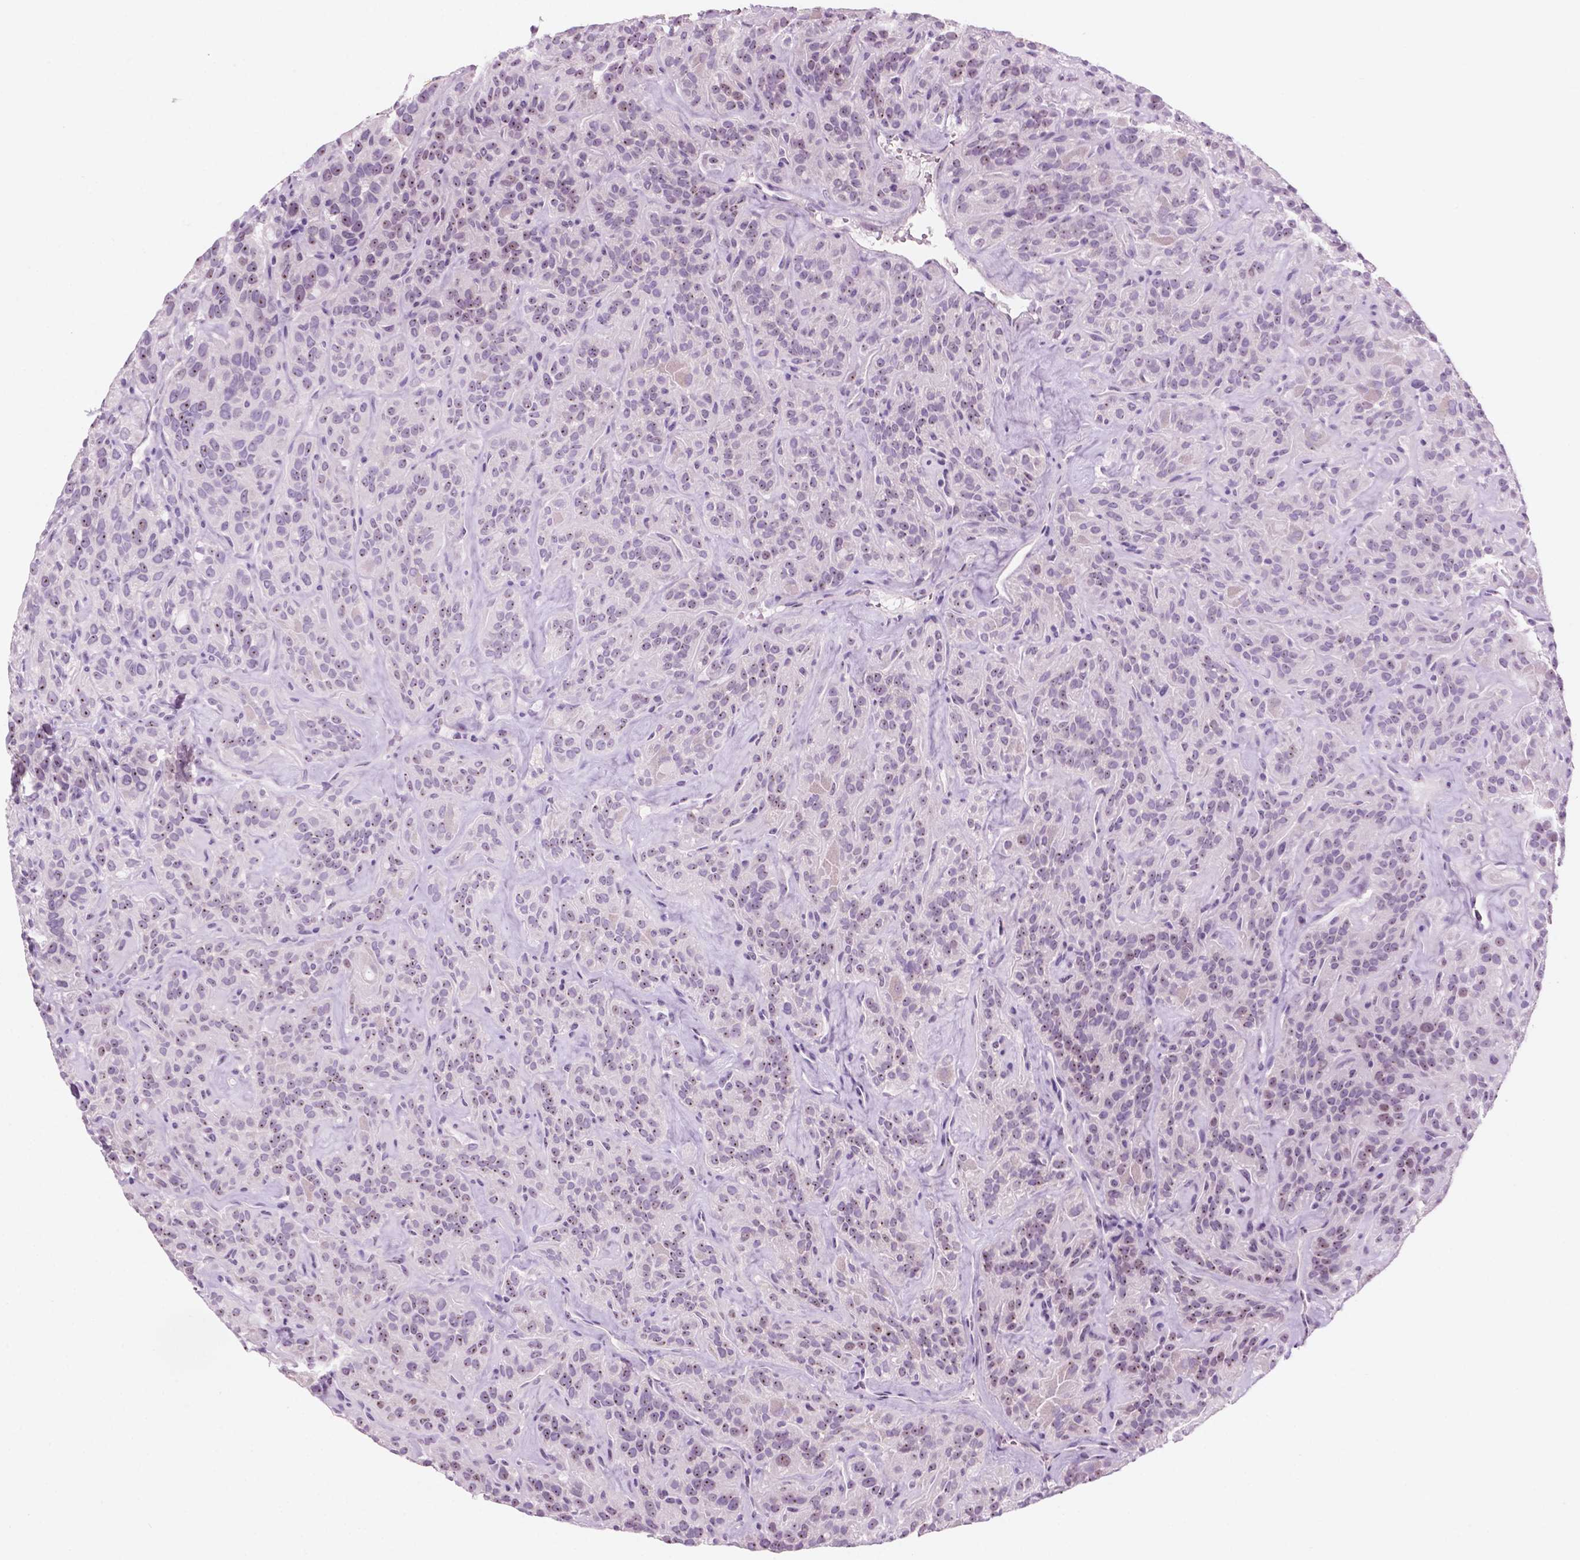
{"staining": {"intensity": "weak", "quantity": "<25%", "location": "nuclear"}, "tissue": "thyroid cancer", "cell_type": "Tumor cells", "image_type": "cancer", "snomed": [{"axis": "morphology", "description": "Papillary adenocarcinoma, NOS"}, {"axis": "topography", "description": "Thyroid gland"}], "caption": "Immunohistochemical staining of human thyroid papillary adenocarcinoma shows no significant staining in tumor cells. (Brightfield microscopy of DAB (3,3'-diaminobenzidine) immunohistochemistry at high magnification).", "gene": "ZNF853", "patient": {"sex": "female", "age": 45}}